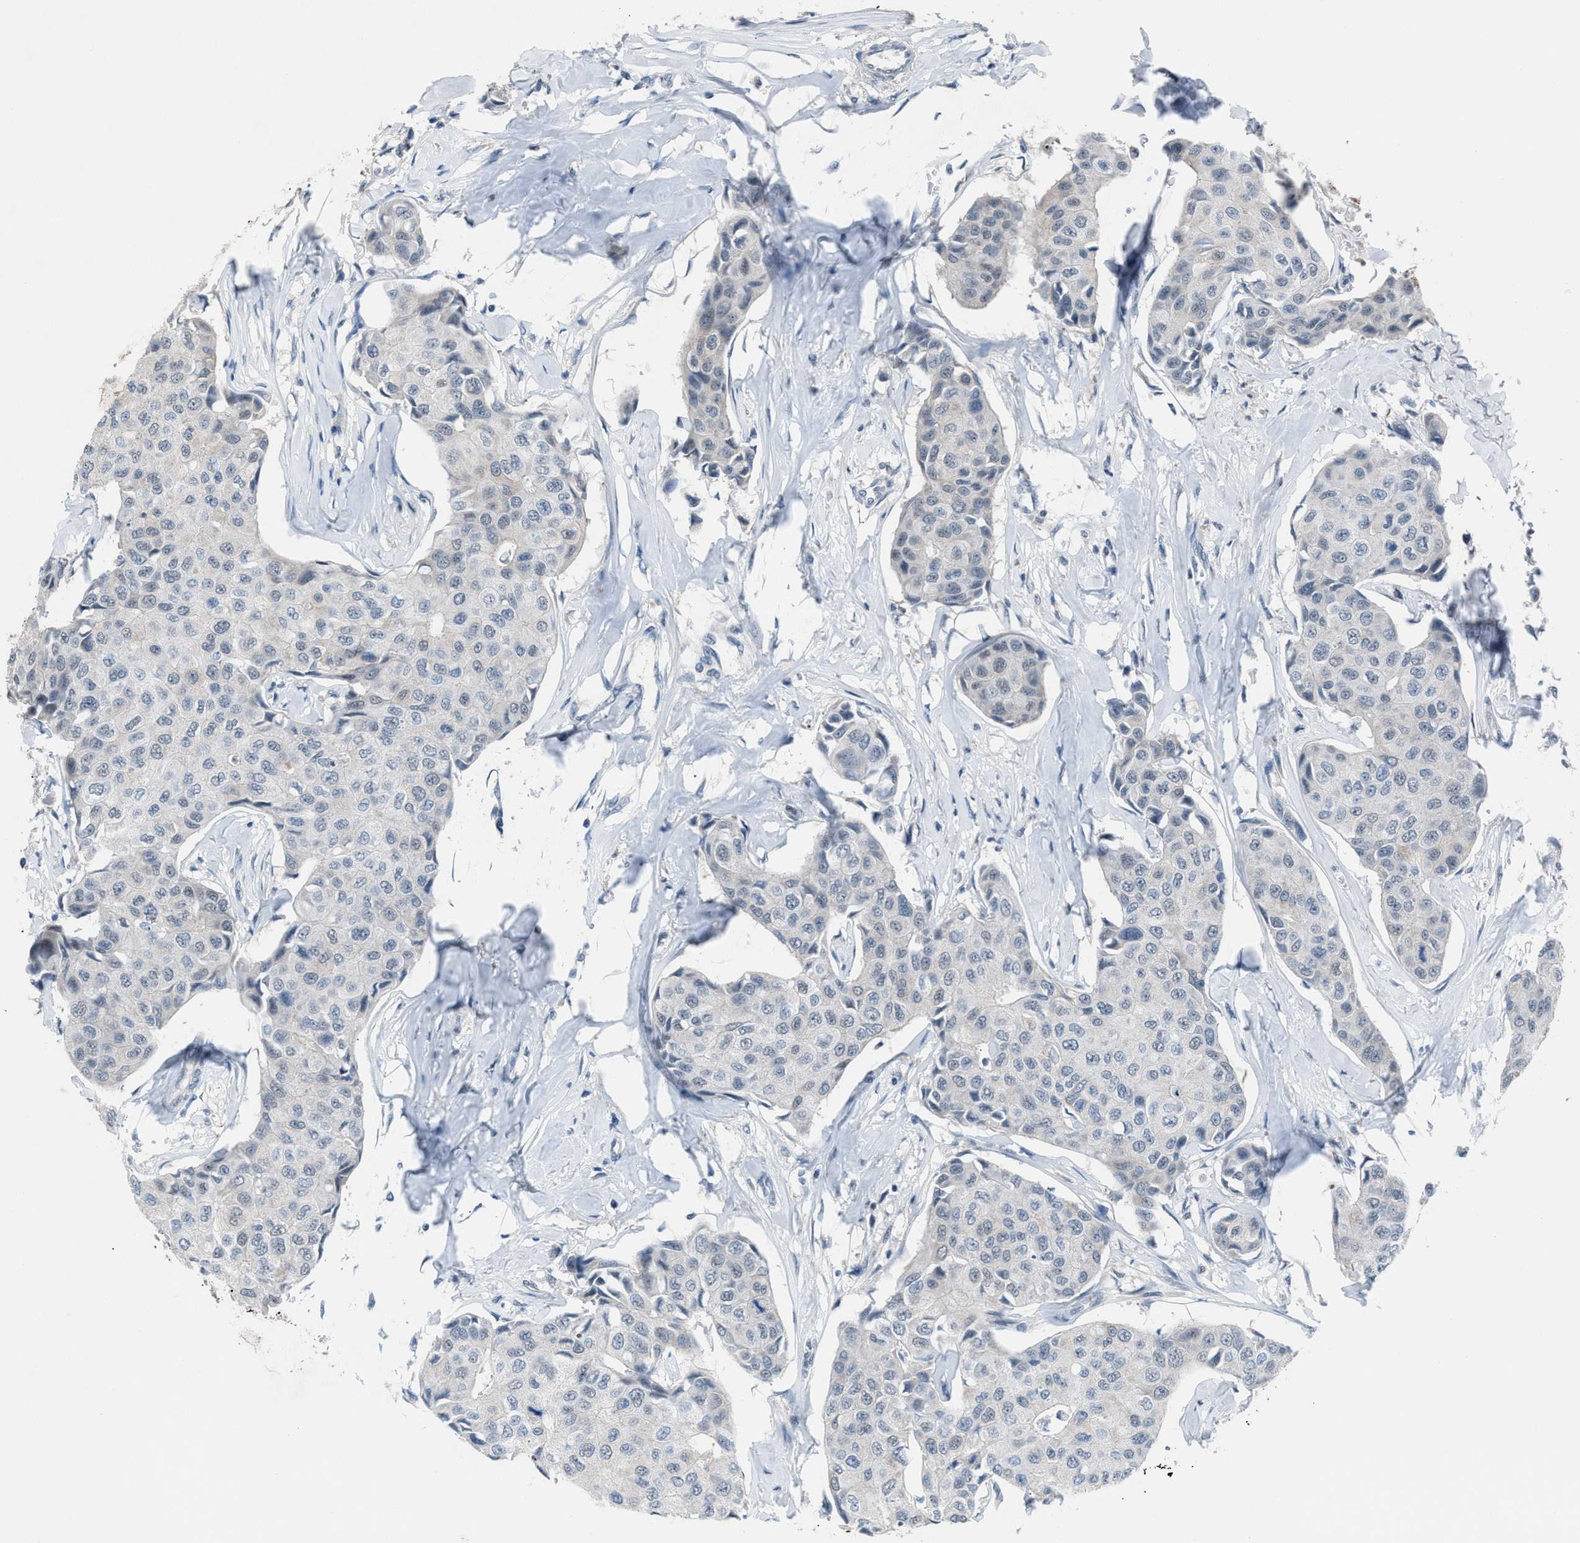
{"staining": {"intensity": "negative", "quantity": "none", "location": "none"}, "tissue": "breast cancer", "cell_type": "Tumor cells", "image_type": "cancer", "snomed": [{"axis": "morphology", "description": "Duct carcinoma"}, {"axis": "topography", "description": "Breast"}], "caption": "Breast cancer stained for a protein using immunohistochemistry (IHC) reveals no expression tumor cells.", "gene": "ANAPC11", "patient": {"sex": "female", "age": 80}}